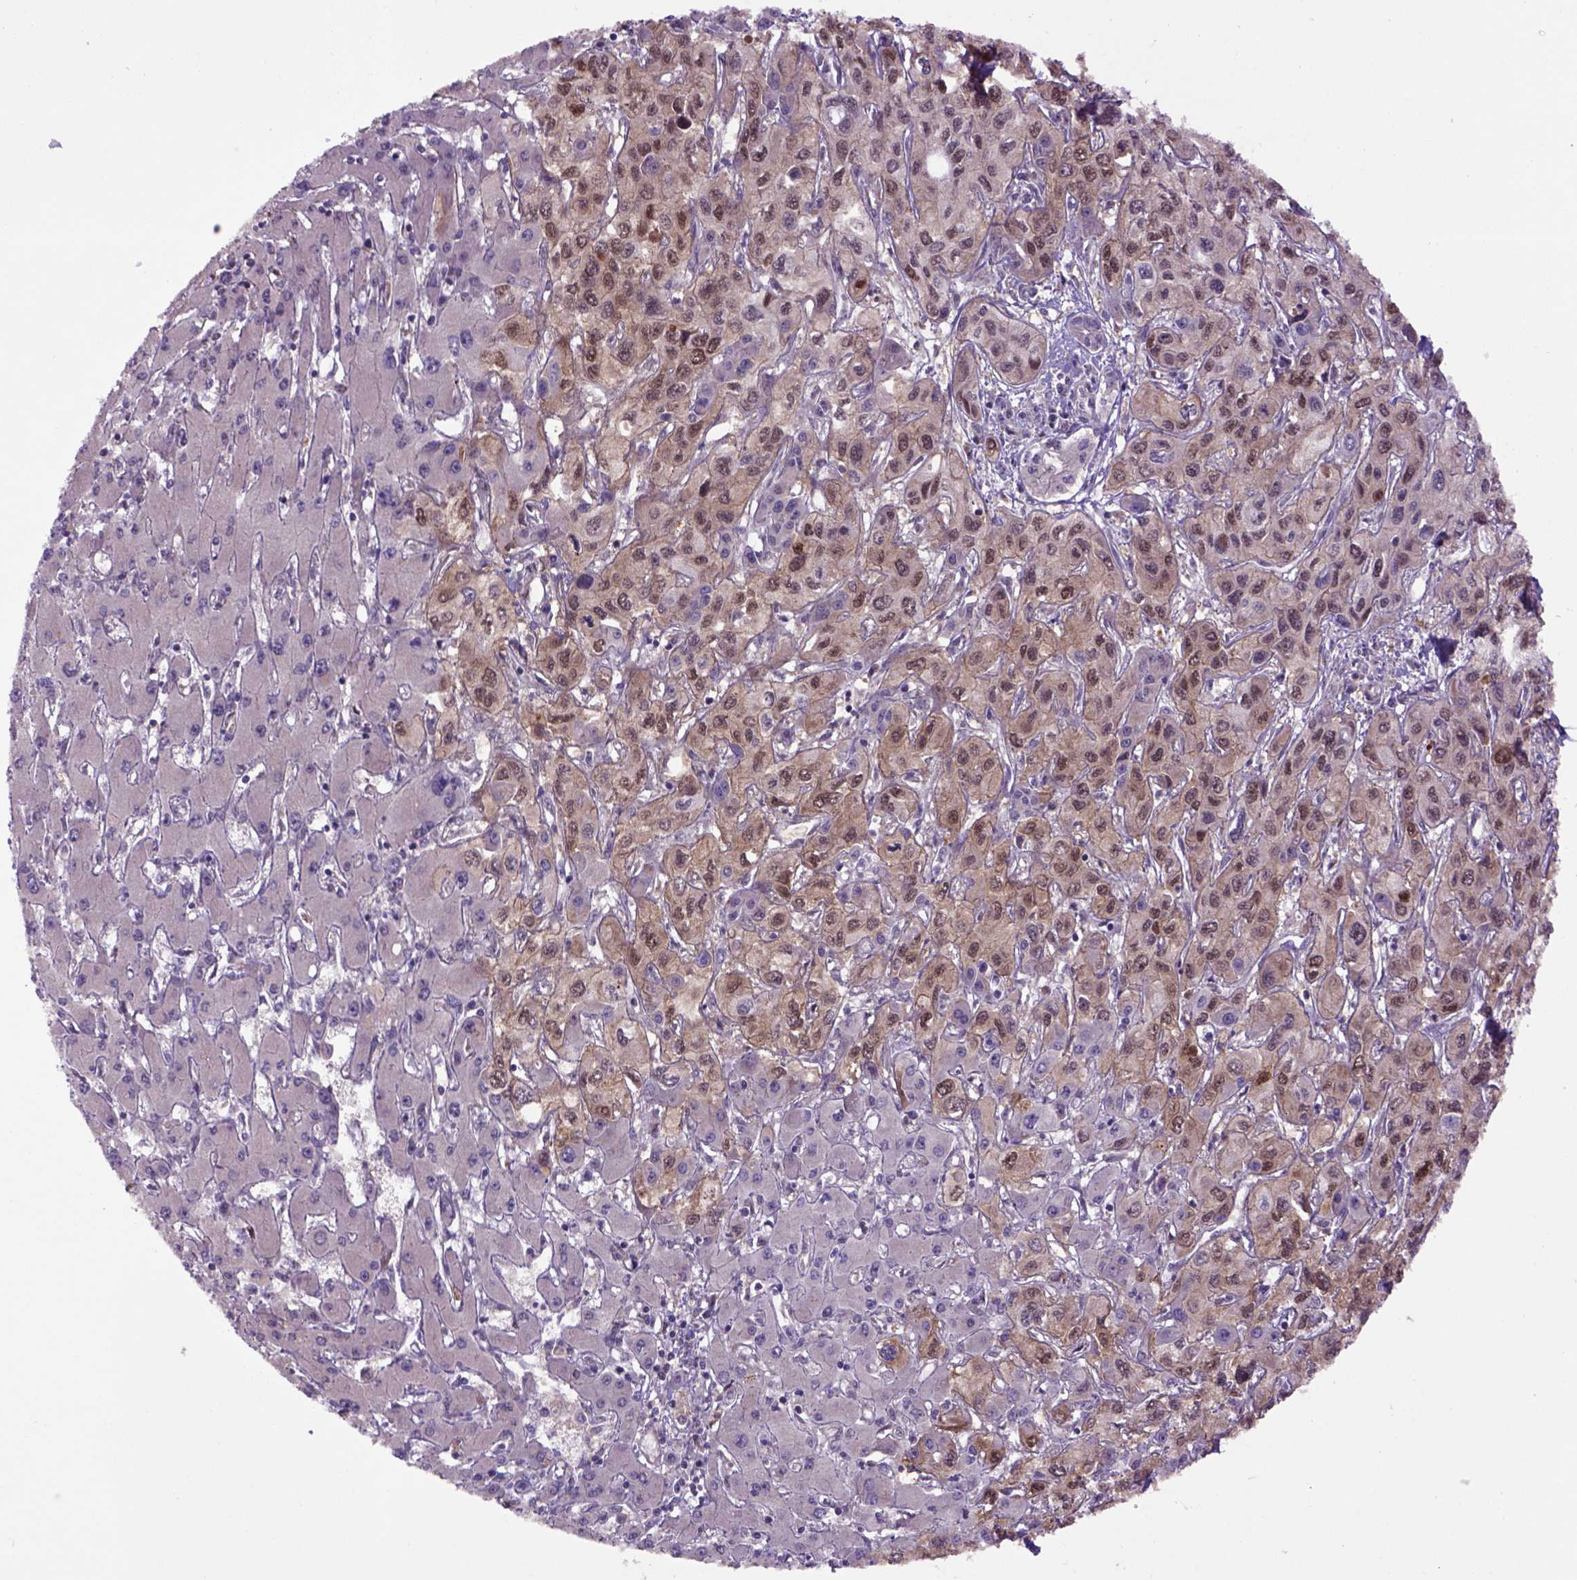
{"staining": {"intensity": "moderate", "quantity": ">75%", "location": "cytoplasmic/membranous,nuclear"}, "tissue": "liver cancer", "cell_type": "Tumor cells", "image_type": "cancer", "snomed": [{"axis": "morphology", "description": "Cholangiocarcinoma"}, {"axis": "topography", "description": "Liver"}], "caption": "A brown stain shows moderate cytoplasmic/membranous and nuclear positivity of a protein in human liver cancer (cholangiocarcinoma) tumor cells.", "gene": "HSPBP1", "patient": {"sex": "female", "age": 66}}